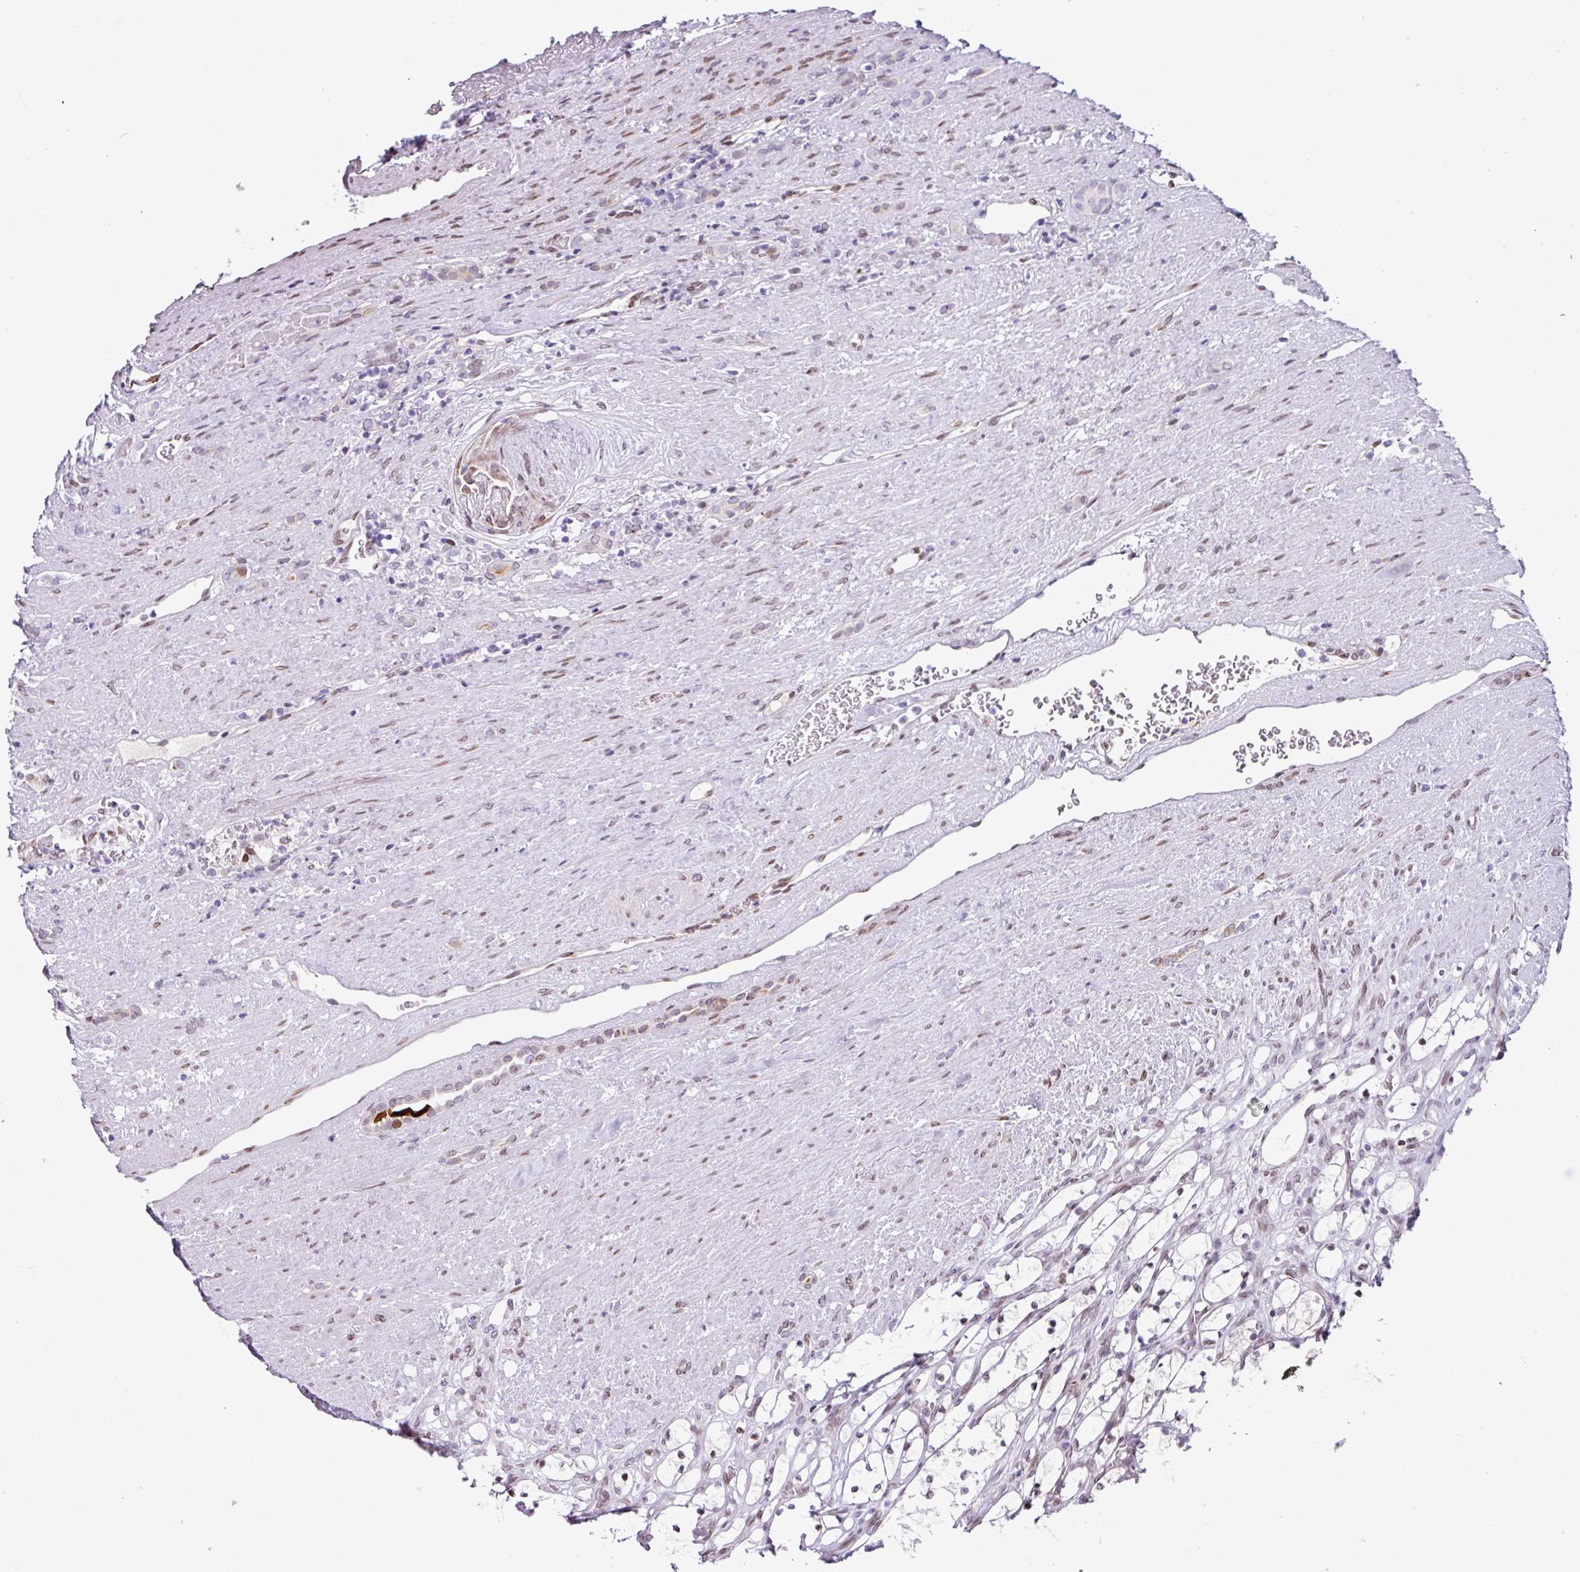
{"staining": {"intensity": "negative", "quantity": "none", "location": "none"}, "tissue": "renal cancer", "cell_type": "Tumor cells", "image_type": "cancer", "snomed": [{"axis": "morphology", "description": "Adenocarcinoma, NOS"}, {"axis": "topography", "description": "Kidney"}], "caption": "Micrograph shows no protein expression in tumor cells of renal cancer (adenocarcinoma) tissue.", "gene": "PLK1", "patient": {"sex": "female", "age": 69}}